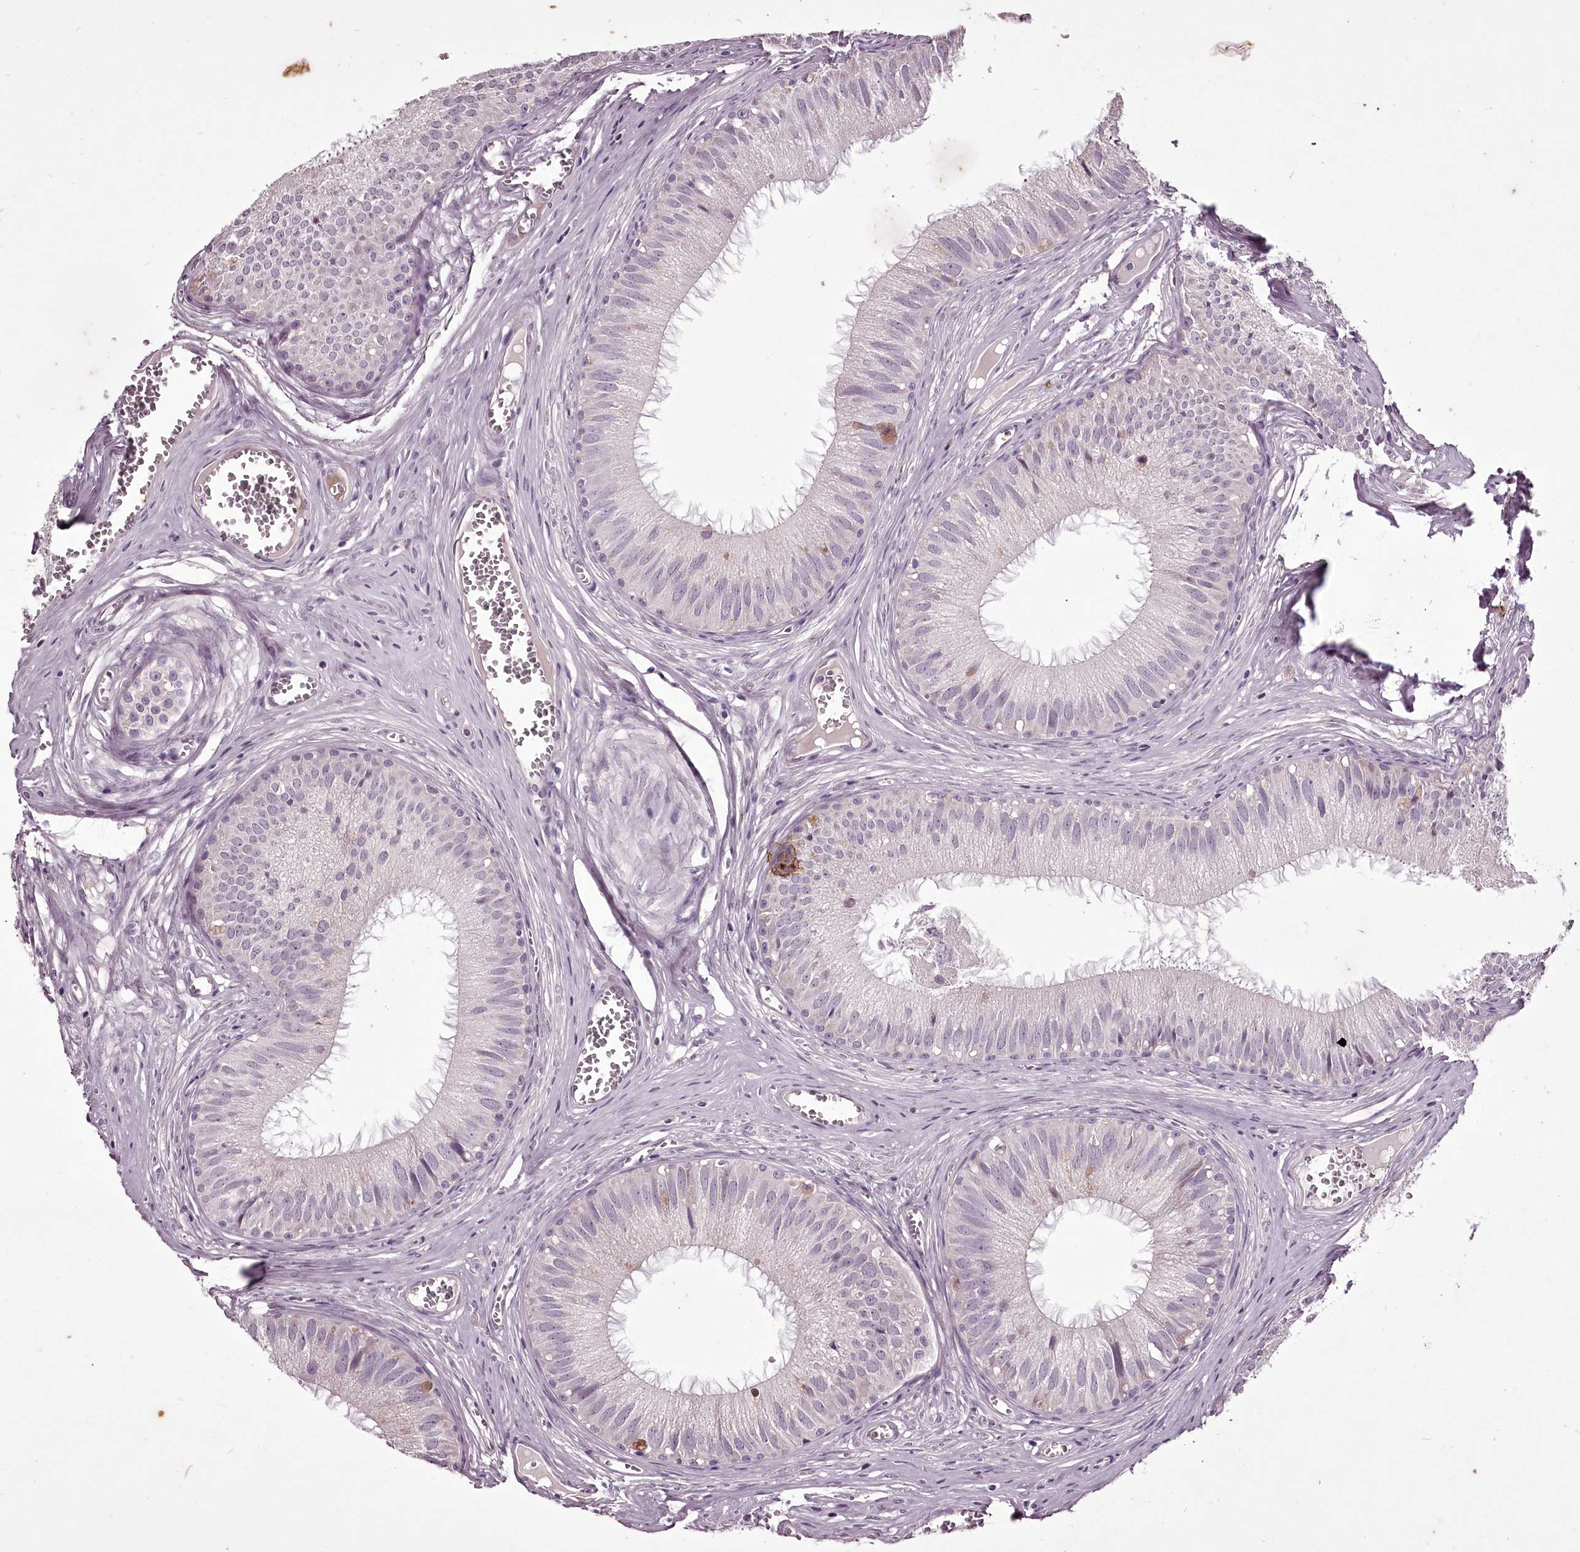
{"staining": {"intensity": "negative", "quantity": "none", "location": "none"}, "tissue": "epididymis", "cell_type": "Glandular cells", "image_type": "normal", "snomed": [{"axis": "morphology", "description": "Normal tissue, NOS"}, {"axis": "topography", "description": "Epididymis"}], "caption": "Immunohistochemistry (IHC) micrograph of unremarkable epididymis: epididymis stained with DAB (3,3'-diaminobenzidine) exhibits no significant protein expression in glandular cells. (DAB IHC with hematoxylin counter stain).", "gene": "C1orf56", "patient": {"sex": "male", "age": 36}}